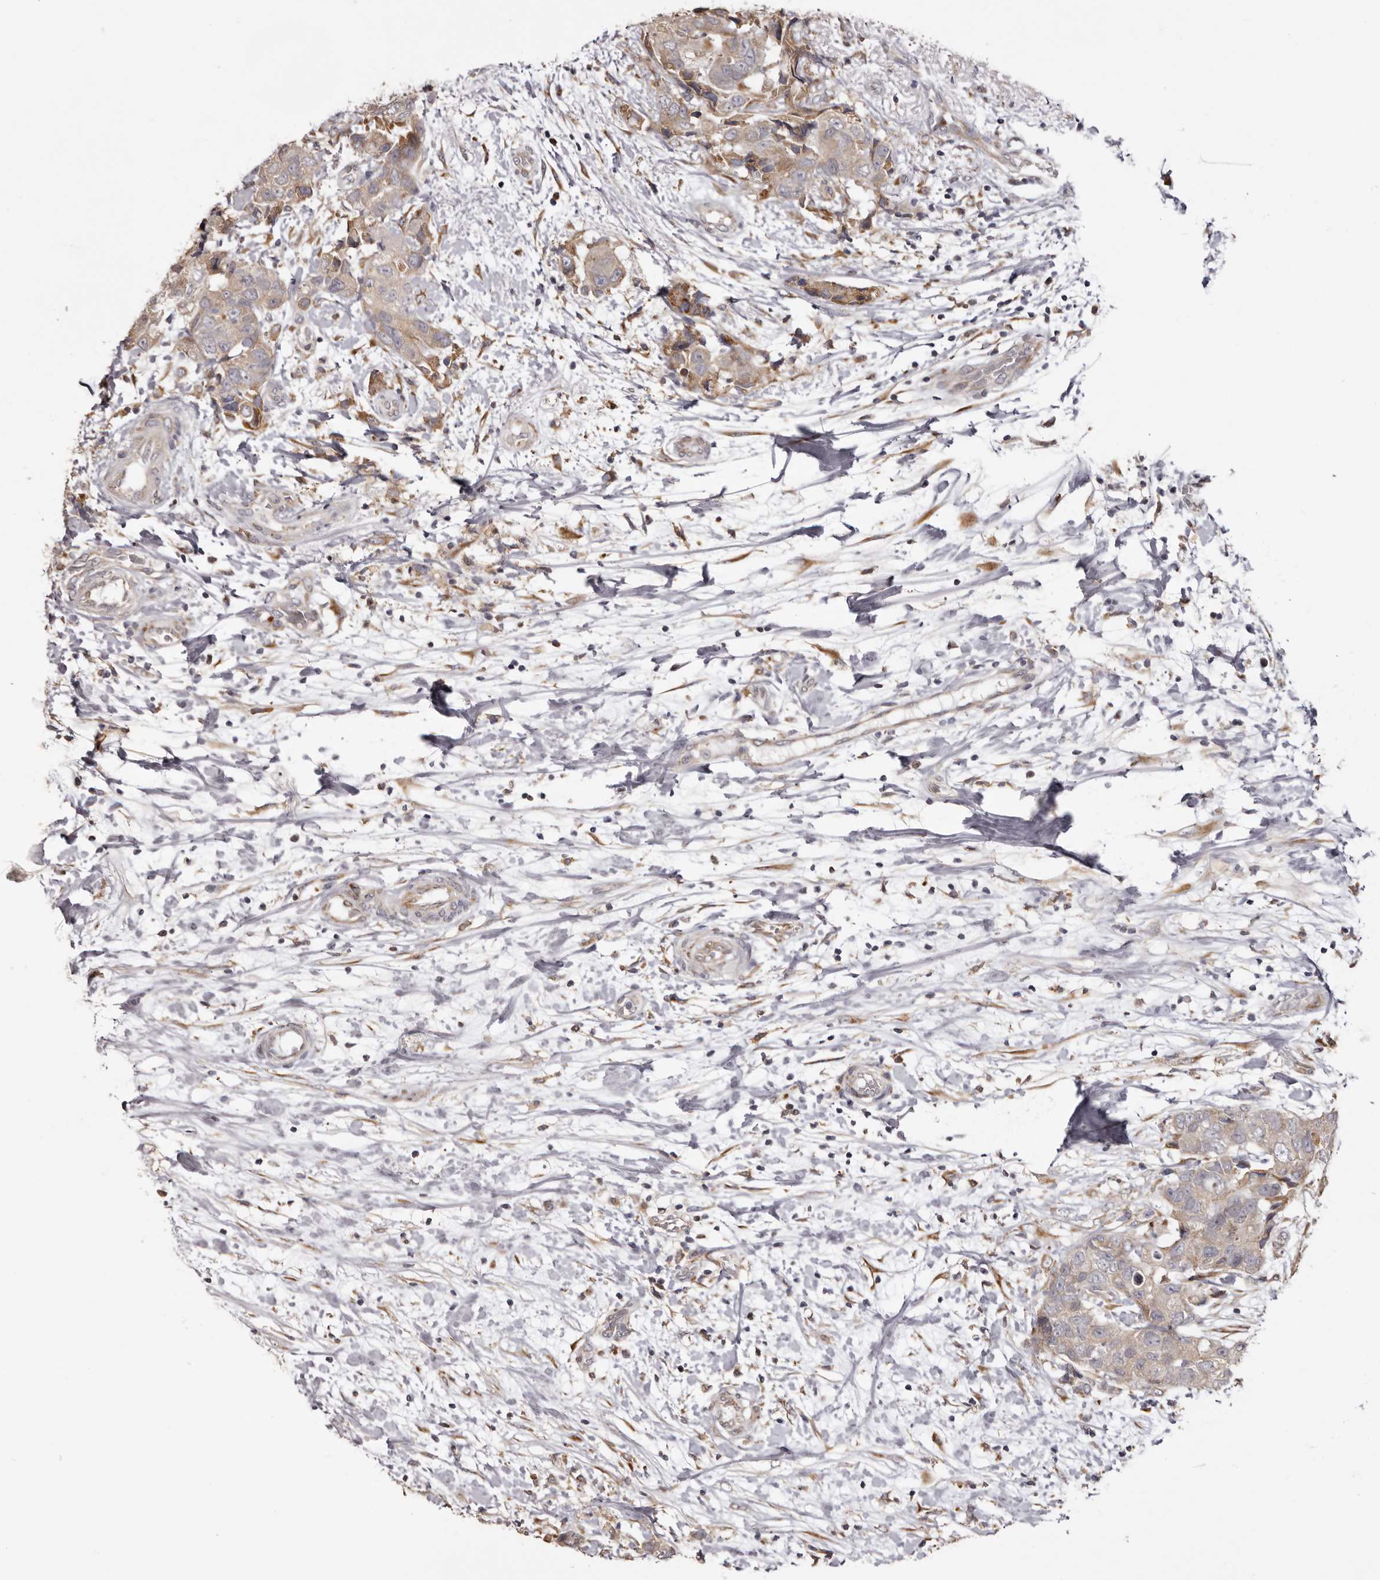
{"staining": {"intensity": "weak", "quantity": "<25%", "location": "cytoplasmic/membranous"}, "tissue": "breast cancer", "cell_type": "Tumor cells", "image_type": "cancer", "snomed": [{"axis": "morphology", "description": "Duct carcinoma"}, {"axis": "topography", "description": "Breast"}], "caption": "DAB (3,3'-diaminobenzidine) immunohistochemical staining of invasive ductal carcinoma (breast) displays no significant expression in tumor cells.", "gene": "PIGX", "patient": {"sex": "female", "age": 62}}